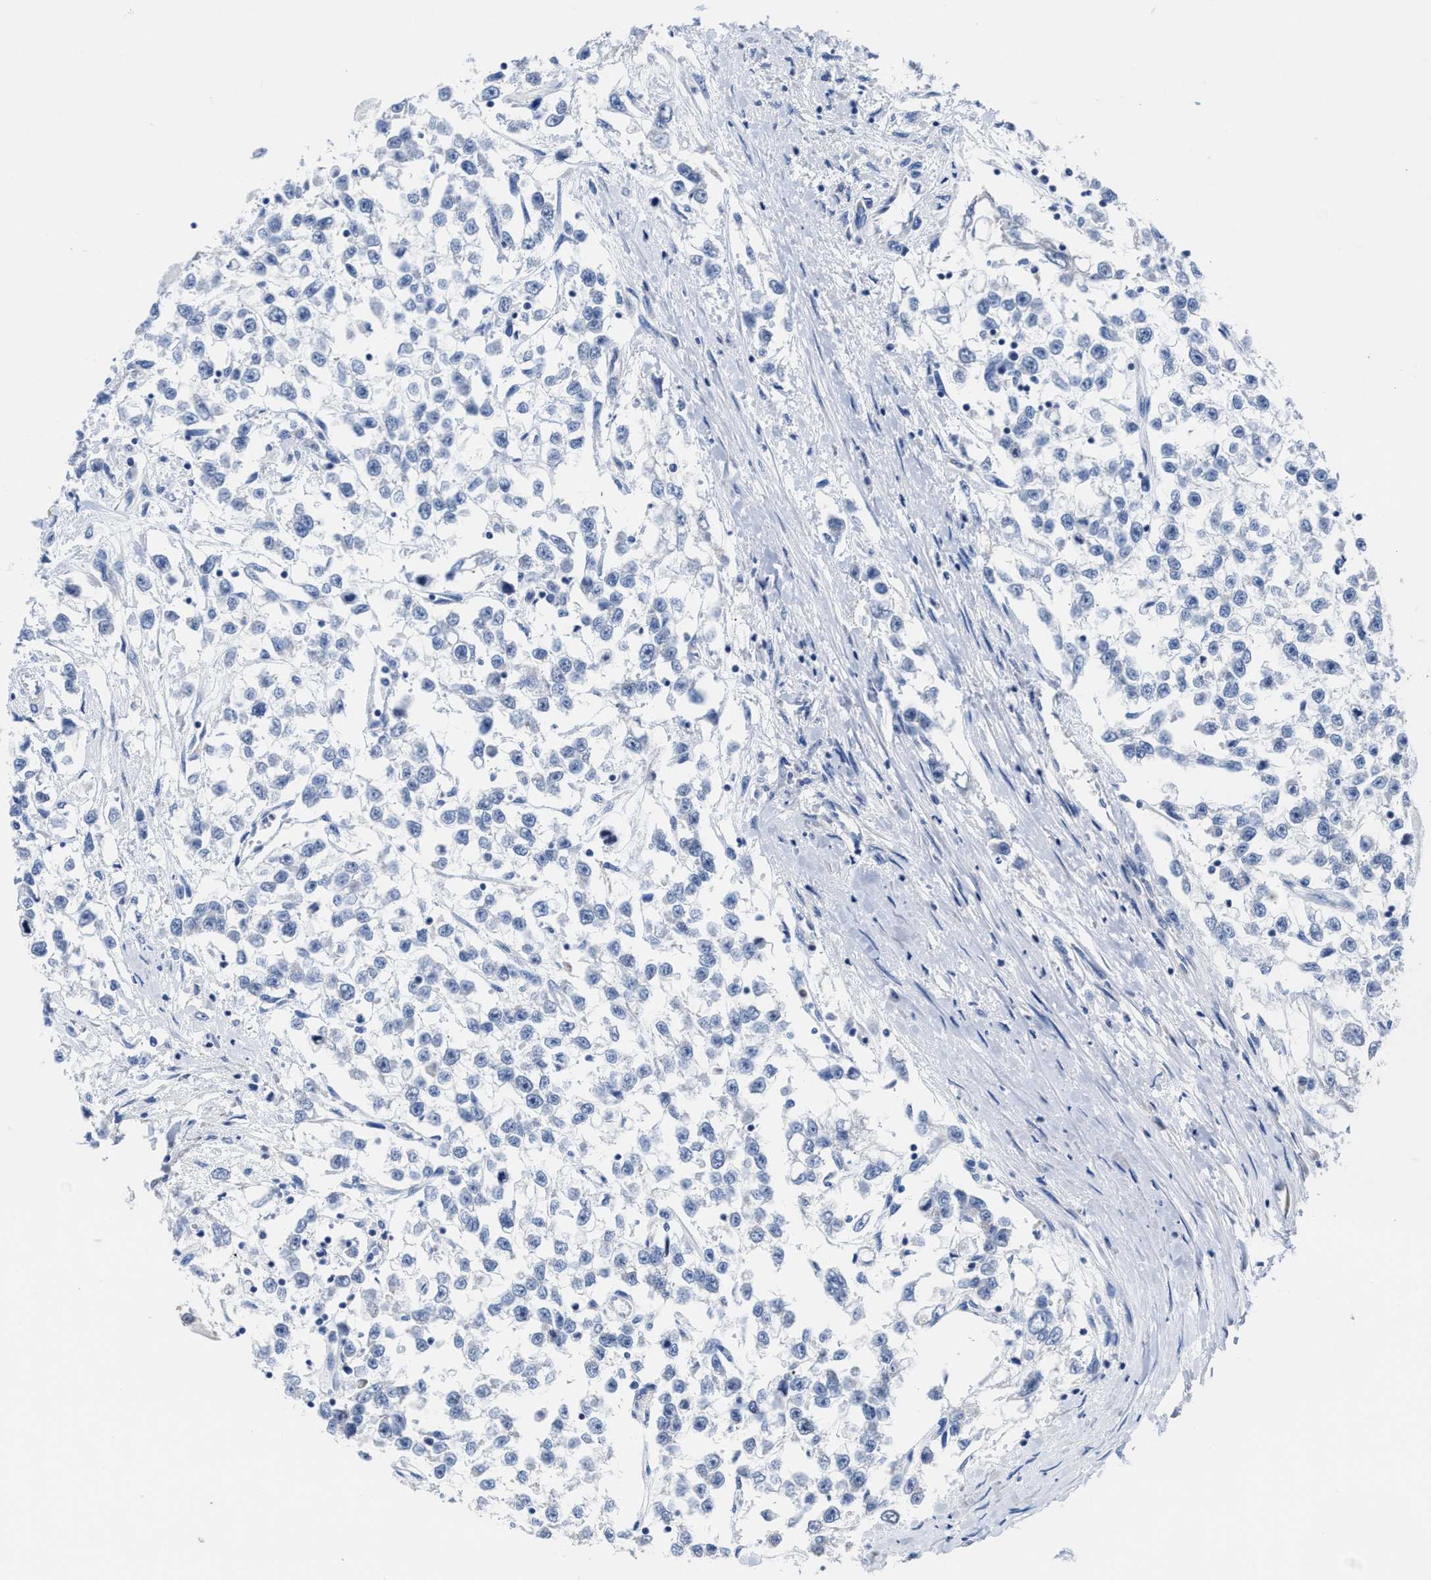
{"staining": {"intensity": "negative", "quantity": "none", "location": "none"}, "tissue": "testis cancer", "cell_type": "Tumor cells", "image_type": "cancer", "snomed": [{"axis": "morphology", "description": "Seminoma, NOS"}, {"axis": "morphology", "description": "Carcinoma, Embryonal, NOS"}, {"axis": "topography", "description": "Testis"}], "caption": "An immunohistochemistry (IHC) image of testis embryonal carcinoma is shown. There is no staining in tumor cells of testis embryonal carcinoma. (DAB immunohistochemistry with hematoxylin counter stain).", "gene": "HOOK1", "patient": {"sex": "male", "age": 51}}